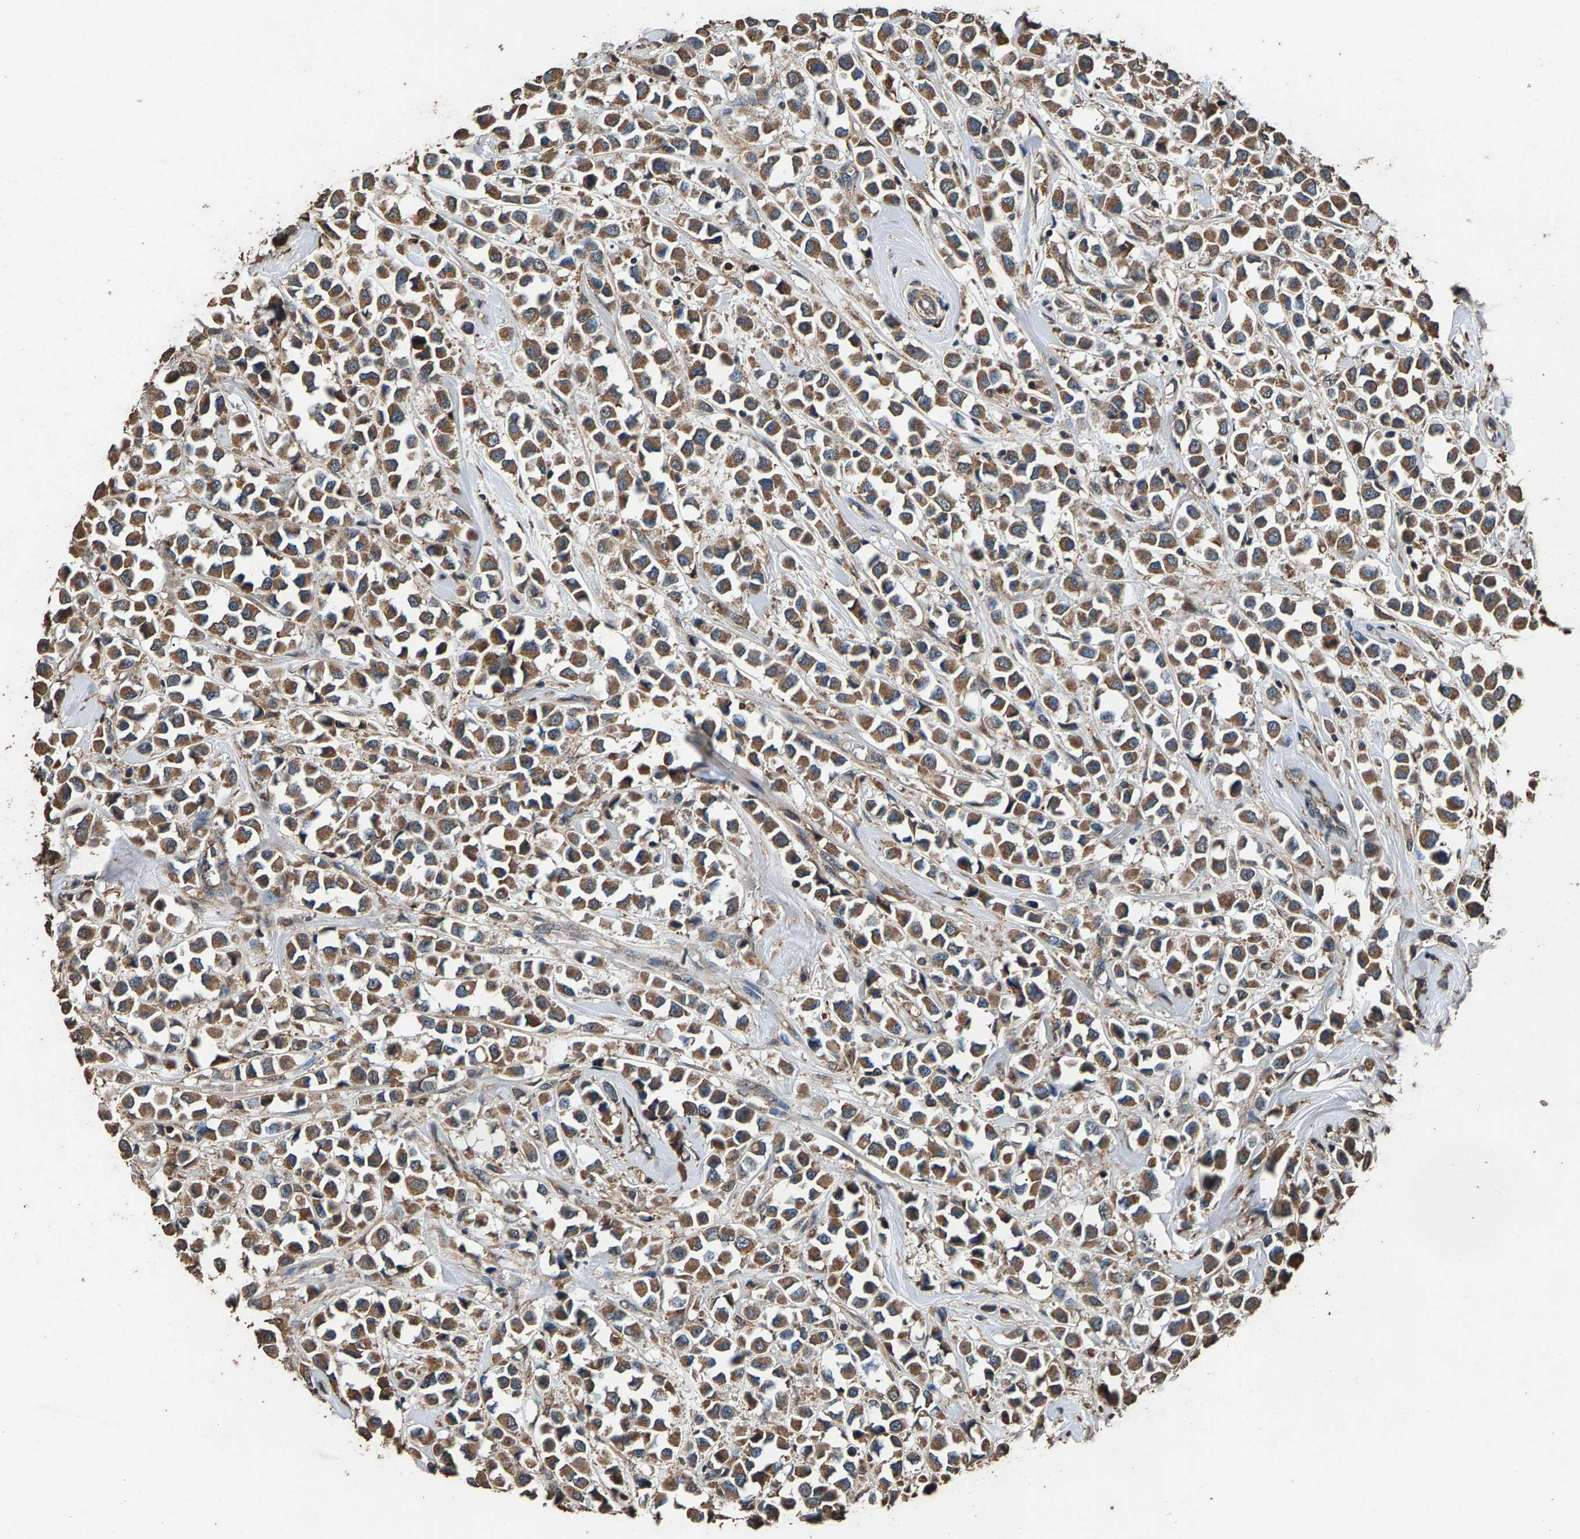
{"staining": {"intensity": "moderate", "quantity": ">75%", "location": "cytoplasmic/membranous"}, "tissue": "breast cancer", "cell_type": "Tumor cells", "image_type": "cancer", "snomed": [{"axis": "morphology", "description": "Duct carcinoma"}, {"axis": "topography", "description": "Breast"}], "caption": "About >75% of tumor cells in breast cancer (intraductal carcinoma) demonstrate moderate cytoplasmic/membranous protein positivity as visualized by brown immunohistochemical staining.", "gene": "MRPL27", "patient": {"sex": "female", "age": 61}}